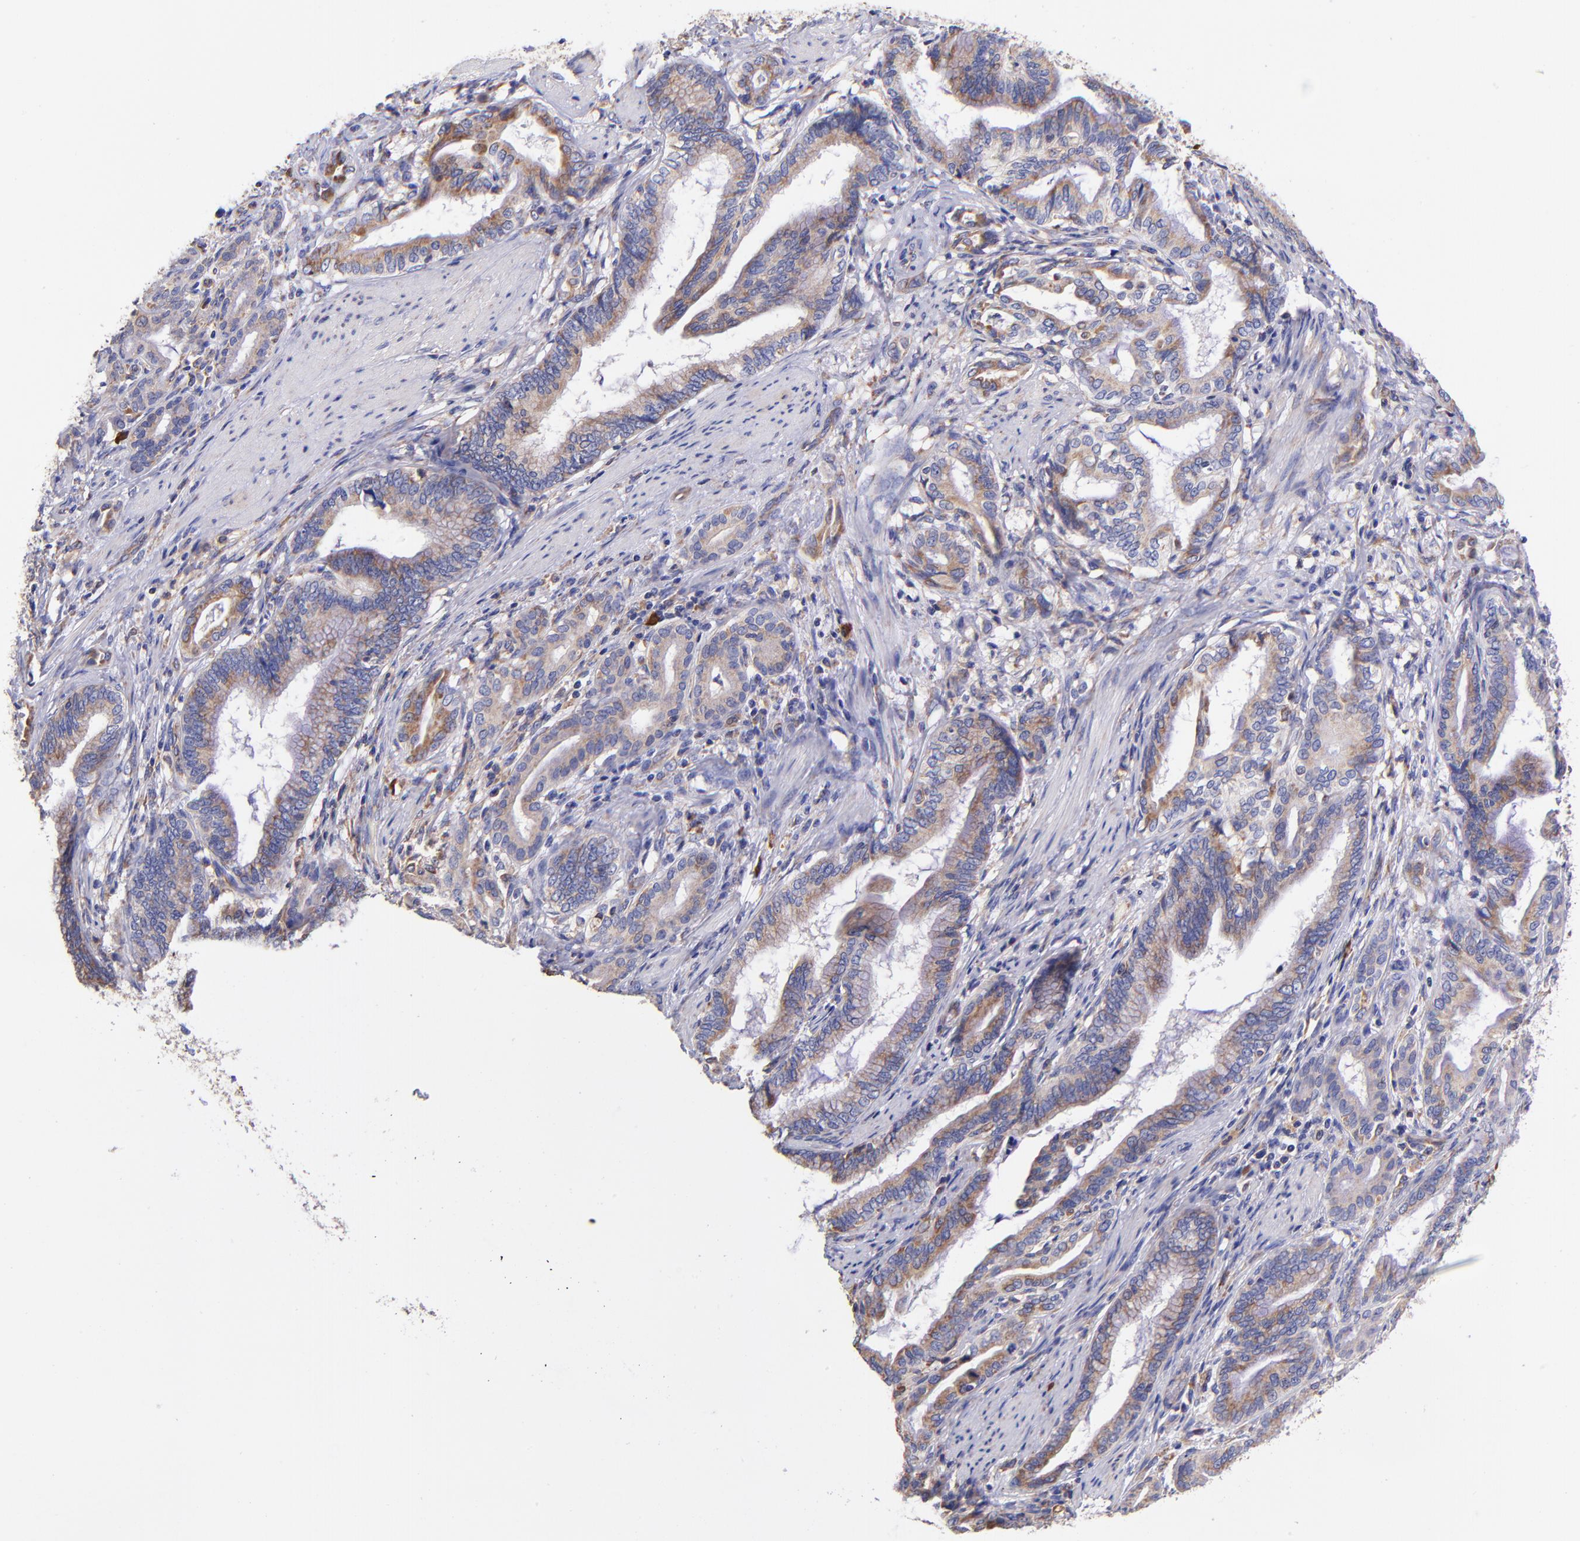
{"staining": {"intensity": "moderate", "quantity": ">75%", "location": "cytoplasmic/membranous"}, "tissue": "pancreatic cancer", "cell_type": "Tumor cells", "image_type": "cancer", "snomed": [{"axis": "morphology", "description": "Adenocarcinoma, NOS"}, {"axis": "topography", "description": "Pancreas"}], "caption": "The micrograph reveals immunohistochemical staining of adenocarcinoma (pancreatic). There is moderate cytoplasmic/membranous expression is present in about >75% of tumor cells. The staining was performed using DAB, with brown indicating positive protein expression. Nuclei are stained blue with hematoxylin.", "gene": "PREX1", "patient": {"sex": "female", "age": 64}}